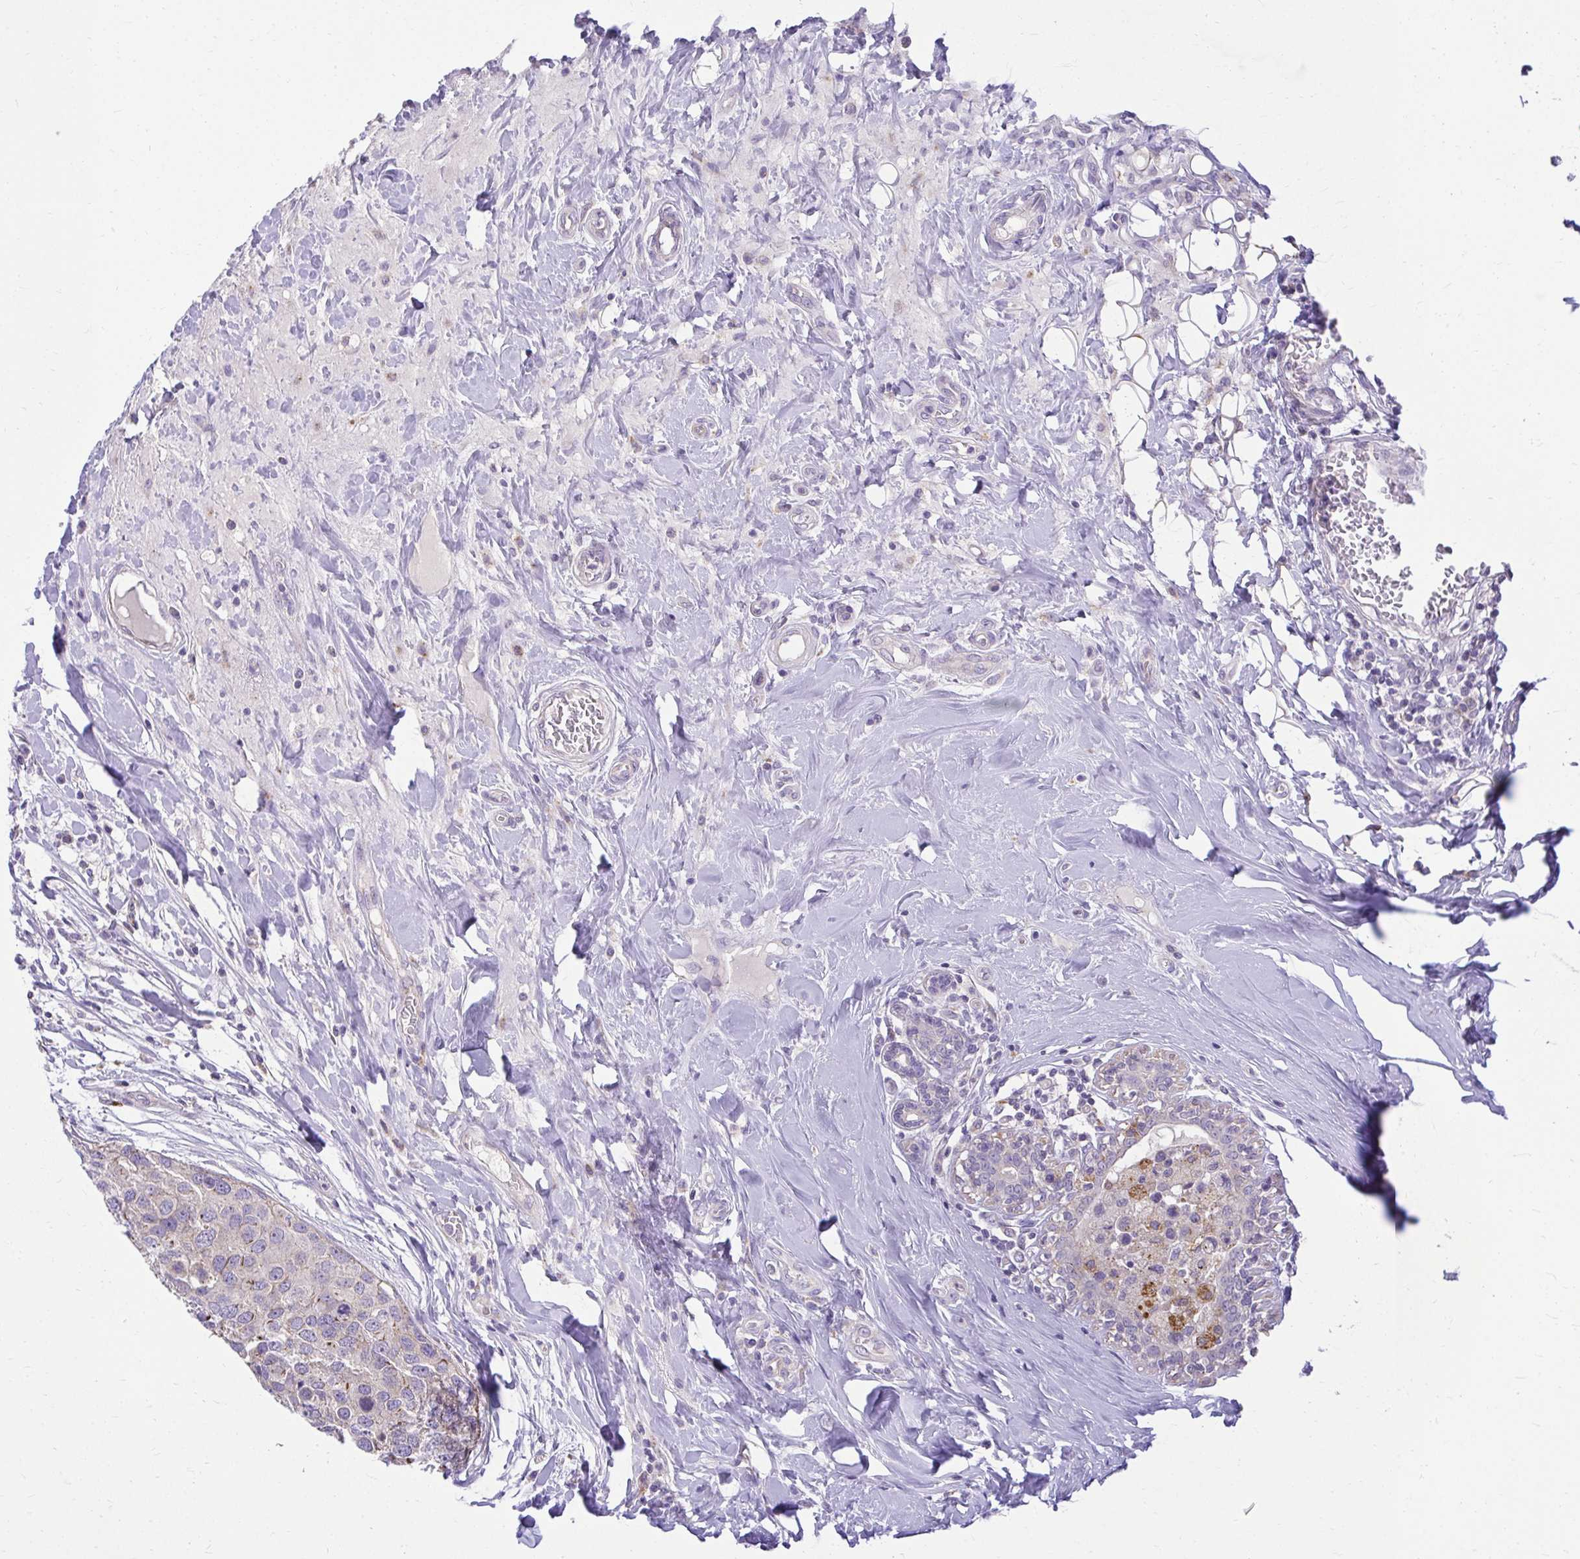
{"staining": {"intensity": "moderate", "quantity": "<25%", "location": "cytoplasmic/membranous"}, "tissue": "breast cancer", "cell_type": "Tumor cells", "image_type": "cancer", "snomed": [{"axis": "morphology", "description": "Duct carcinoma"}, {"axis": "topography", "description": "Breast"}], "caption": "An image showing moderate cytoplasmic/membranous positivity in approximately <25% of tumor cells in infiltrating ductal carcinoma (breast), as visualized by brown immunohistochemical staining.", "gene": "PKN3", "patient": {"sex": "female", "age": 24}}